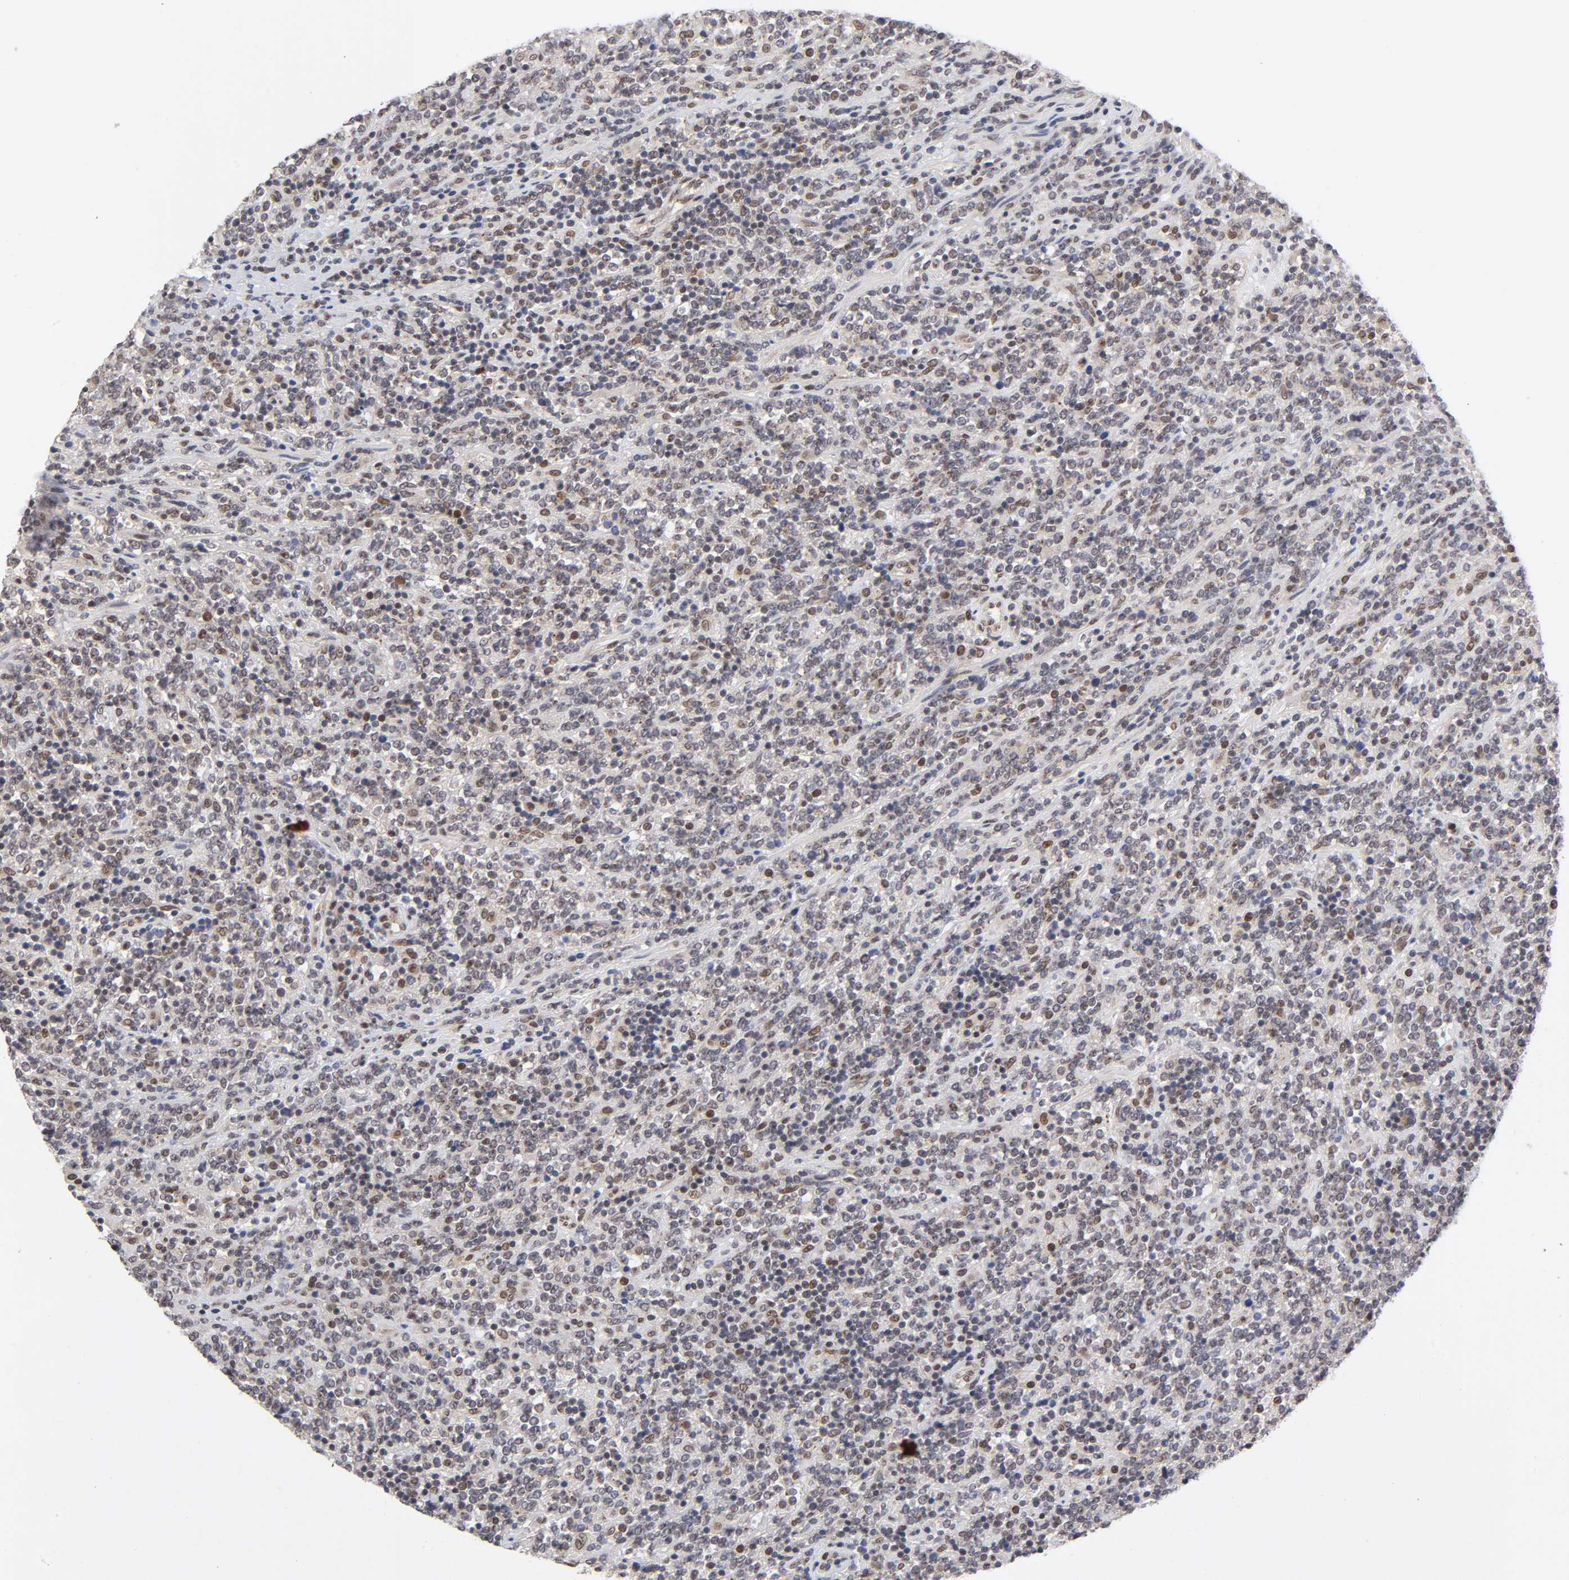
{"staining": {"intensity": "moderate", "quantity": "<25%", "location": "nuclear"}, "tissue": "lymphoma", "cell_type": "Tumor cells", "image_type": "cancer", "snomed": [{"axis": "morphology", "description": "Malignant lymphoma, non-Hodgkin's type, High grade"}, {"axis": "topography", "description": "Soft tissue"}], "caption": "About <25% of tumor cells in malignant lymphoma, non-Hodgkin's type (high-grade) demonstrate moderate nuclear protein staining as visualized by brown immunohistochemical staining.", "gene": "EP300", "patient": {"sex": "male", "age": 18}}